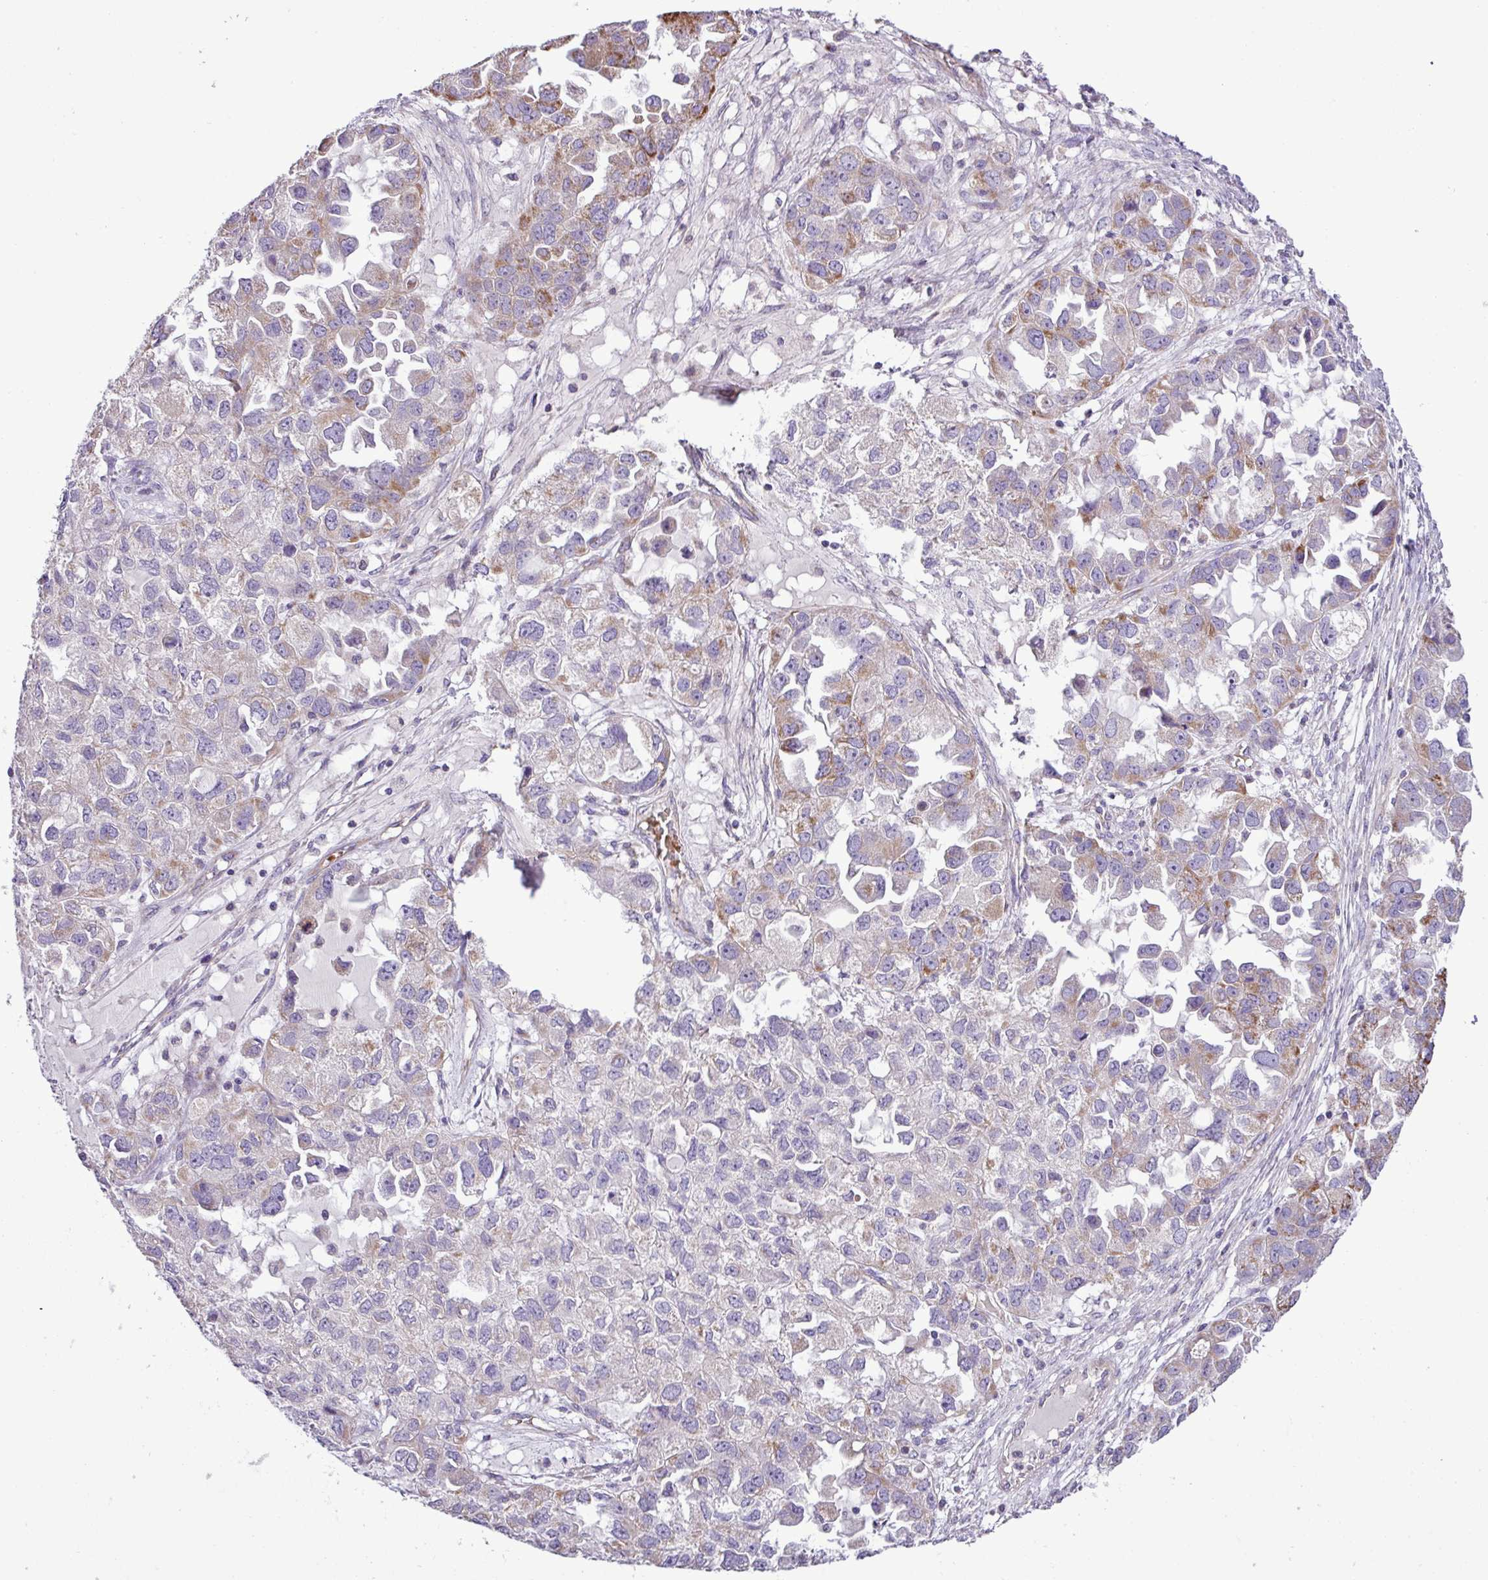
{"staining": {"intensity": "moderate", "quantity": "<25%", "location": "cytoplasmic/membranous"}, "tissue": "ovarian cancer", "cell_type": "Tumor cells", "image_type": "cancer", "snomed": [{"axis": "morphology", "description": "Cystadenocarcinoma, serous, NOS"}, {"axis": "topography", "description": "Ovary"}], "caption": "Protein expression analysis of human ovarian cancer (serous cystadenocarcinoma) reveals moderate cytoplasmic/membranous staining in approximately <25% of tumor cells.", "gene": "FAM183A", "patient": {"sex": "female", "age": 84}}